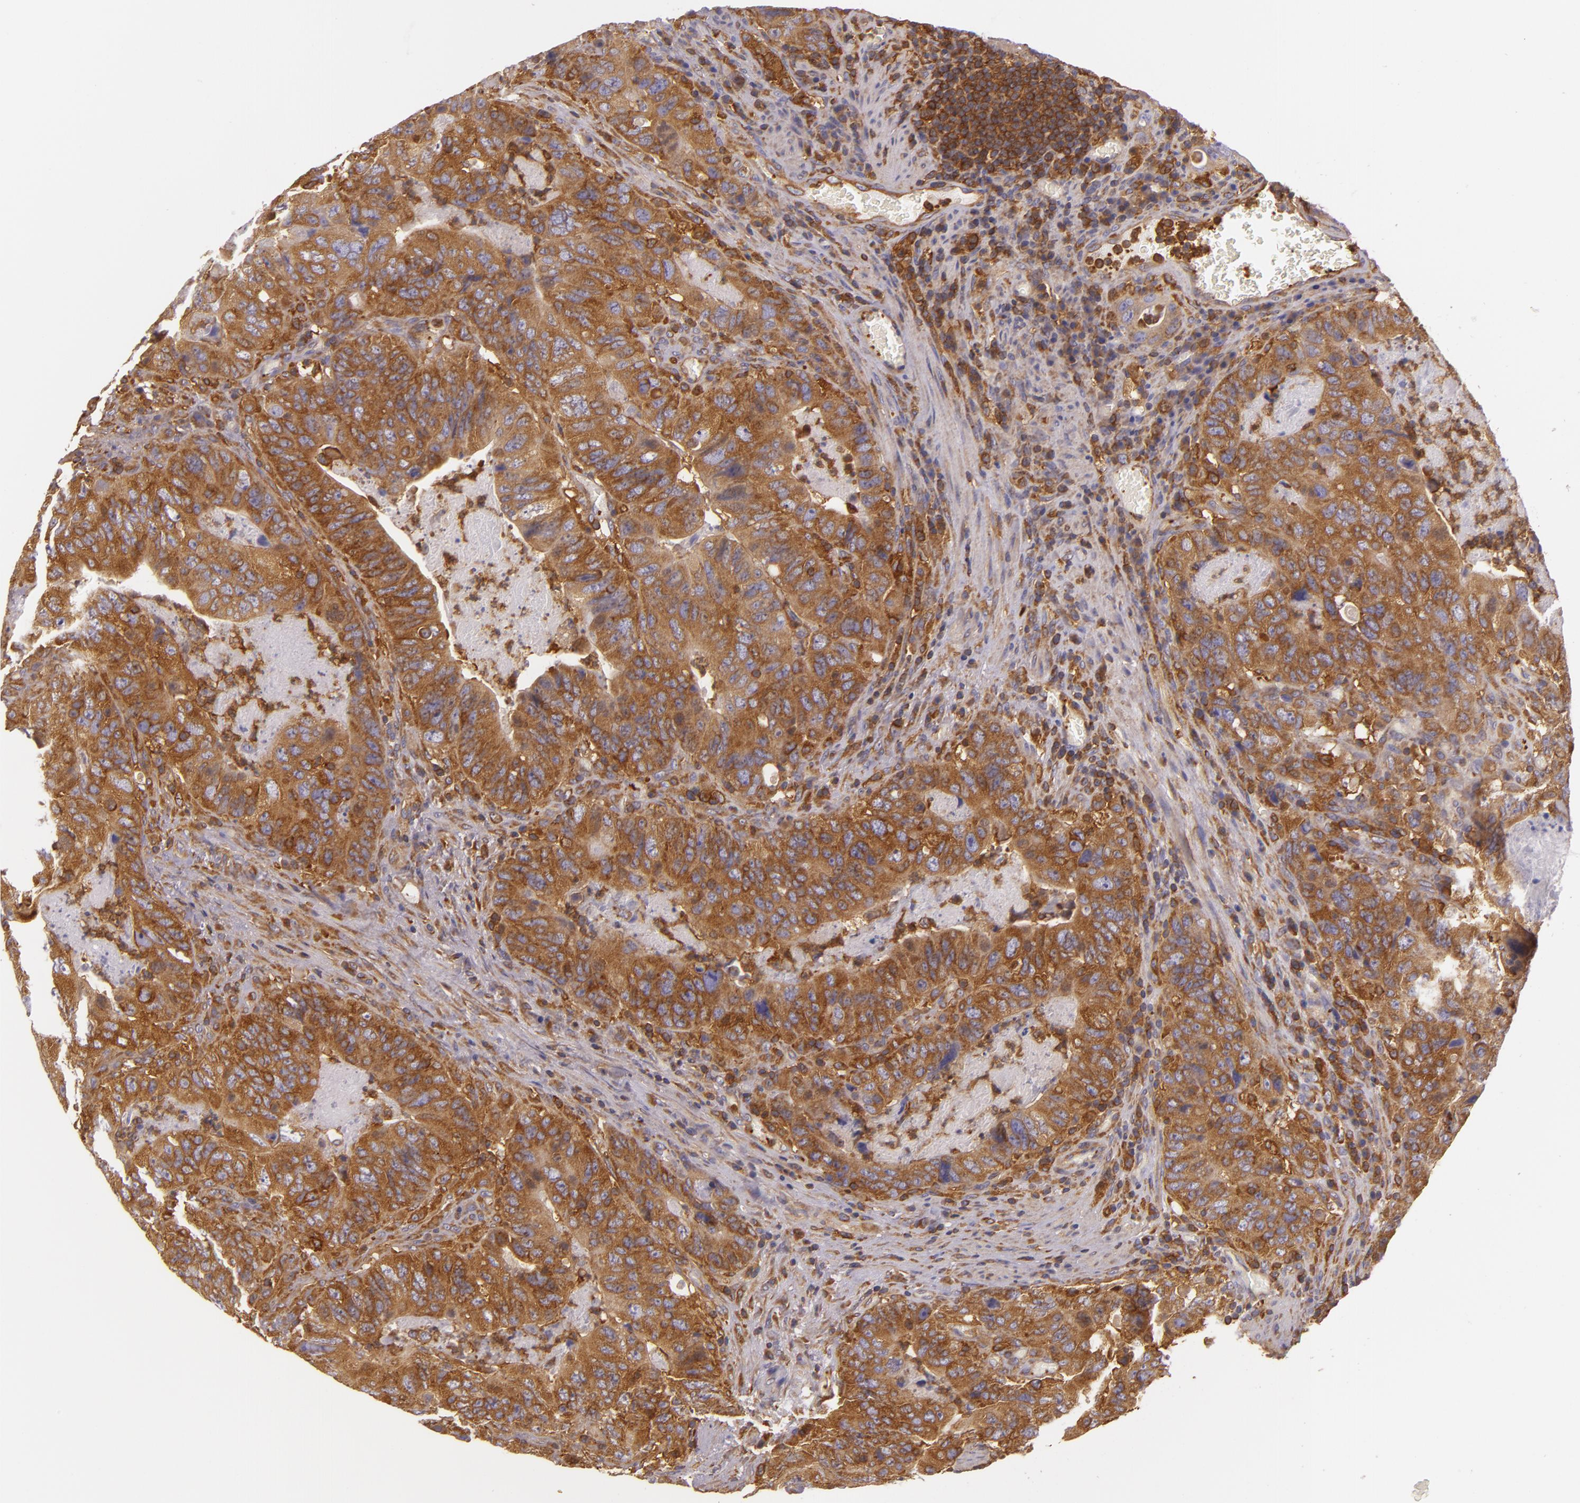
{"staining": {"intensity": "strong", "quantity": ">75%", "location": "cytoplasmic/membranous"}, "tissue": "colorectal cancer", "cell_type": "Tumor cells", "image_type": "cancer", "snomed": [{"axis": "morphology", "description": "Adenocarcinoma, NOS"}, {"axis": "topography", "description": "Rectum"}], "caption": "Protein staining exhibits strong cytoplasmic/membranous staining in about >75% of tumor cells in colorectal cancer (adenocarcinoma).", "gene": "TLN1", "patient": {"sex": "female", "age": 82}}